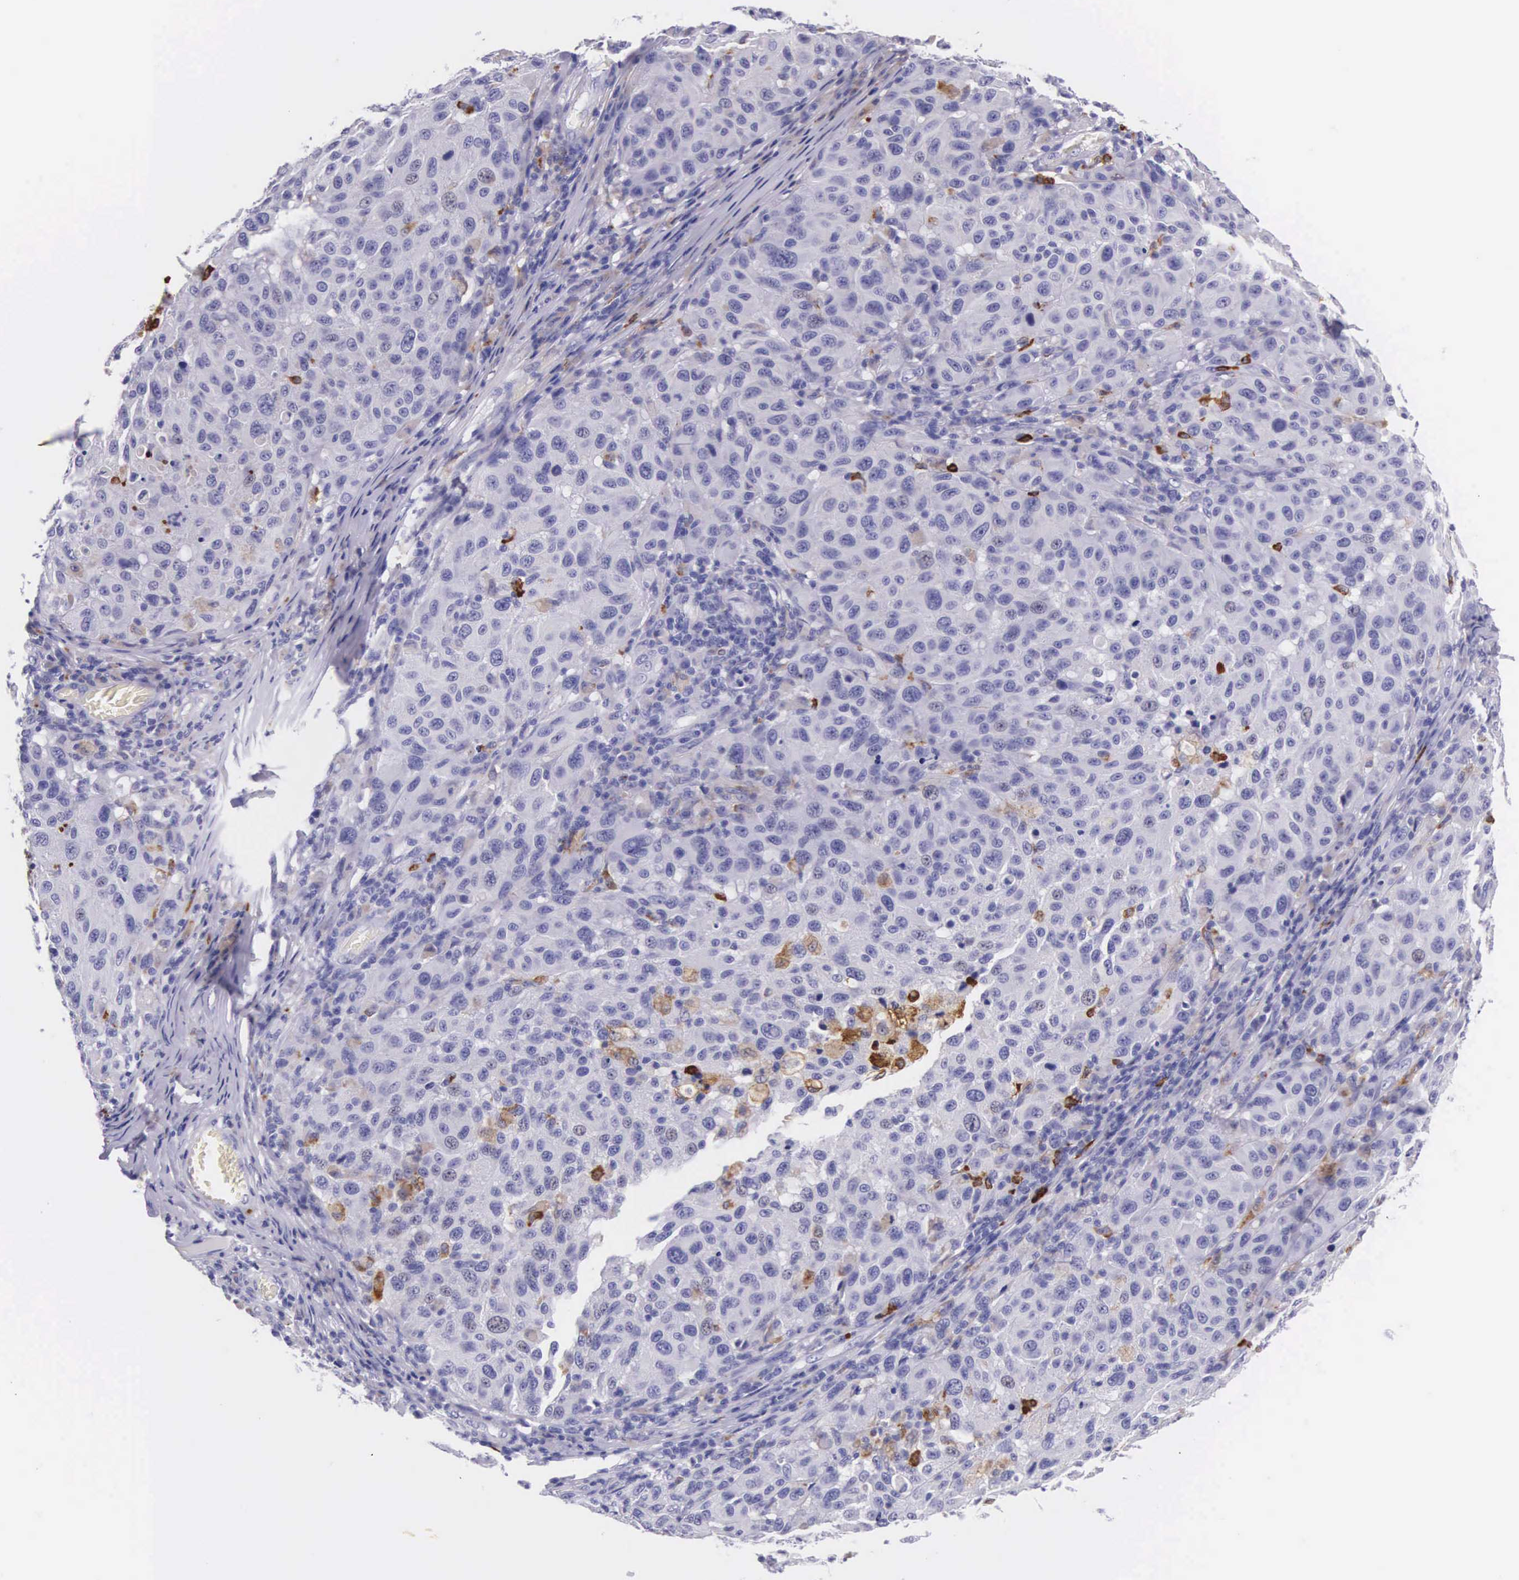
{"staining": {"intensity": "weak", "quantity": "<25%", "location": "cytoplasmic/membranous"}, "tissue": "melanoma", "cell_type": "Tumor cells", "image_type": "cancer", "snomed": [{"axis": "morphology", "description": "Malignant melanoma, NOS"}, {"axis": "topography", "description": "Skin"}], "caption": "Tumor cells are negative for brown protein staining in melanoma. (DAB (3,3'-diaminobenzidine) immunohistochemistry, high magnification).", "gene": "FCN1", "patient": {"sex": "female", "age": 77}}